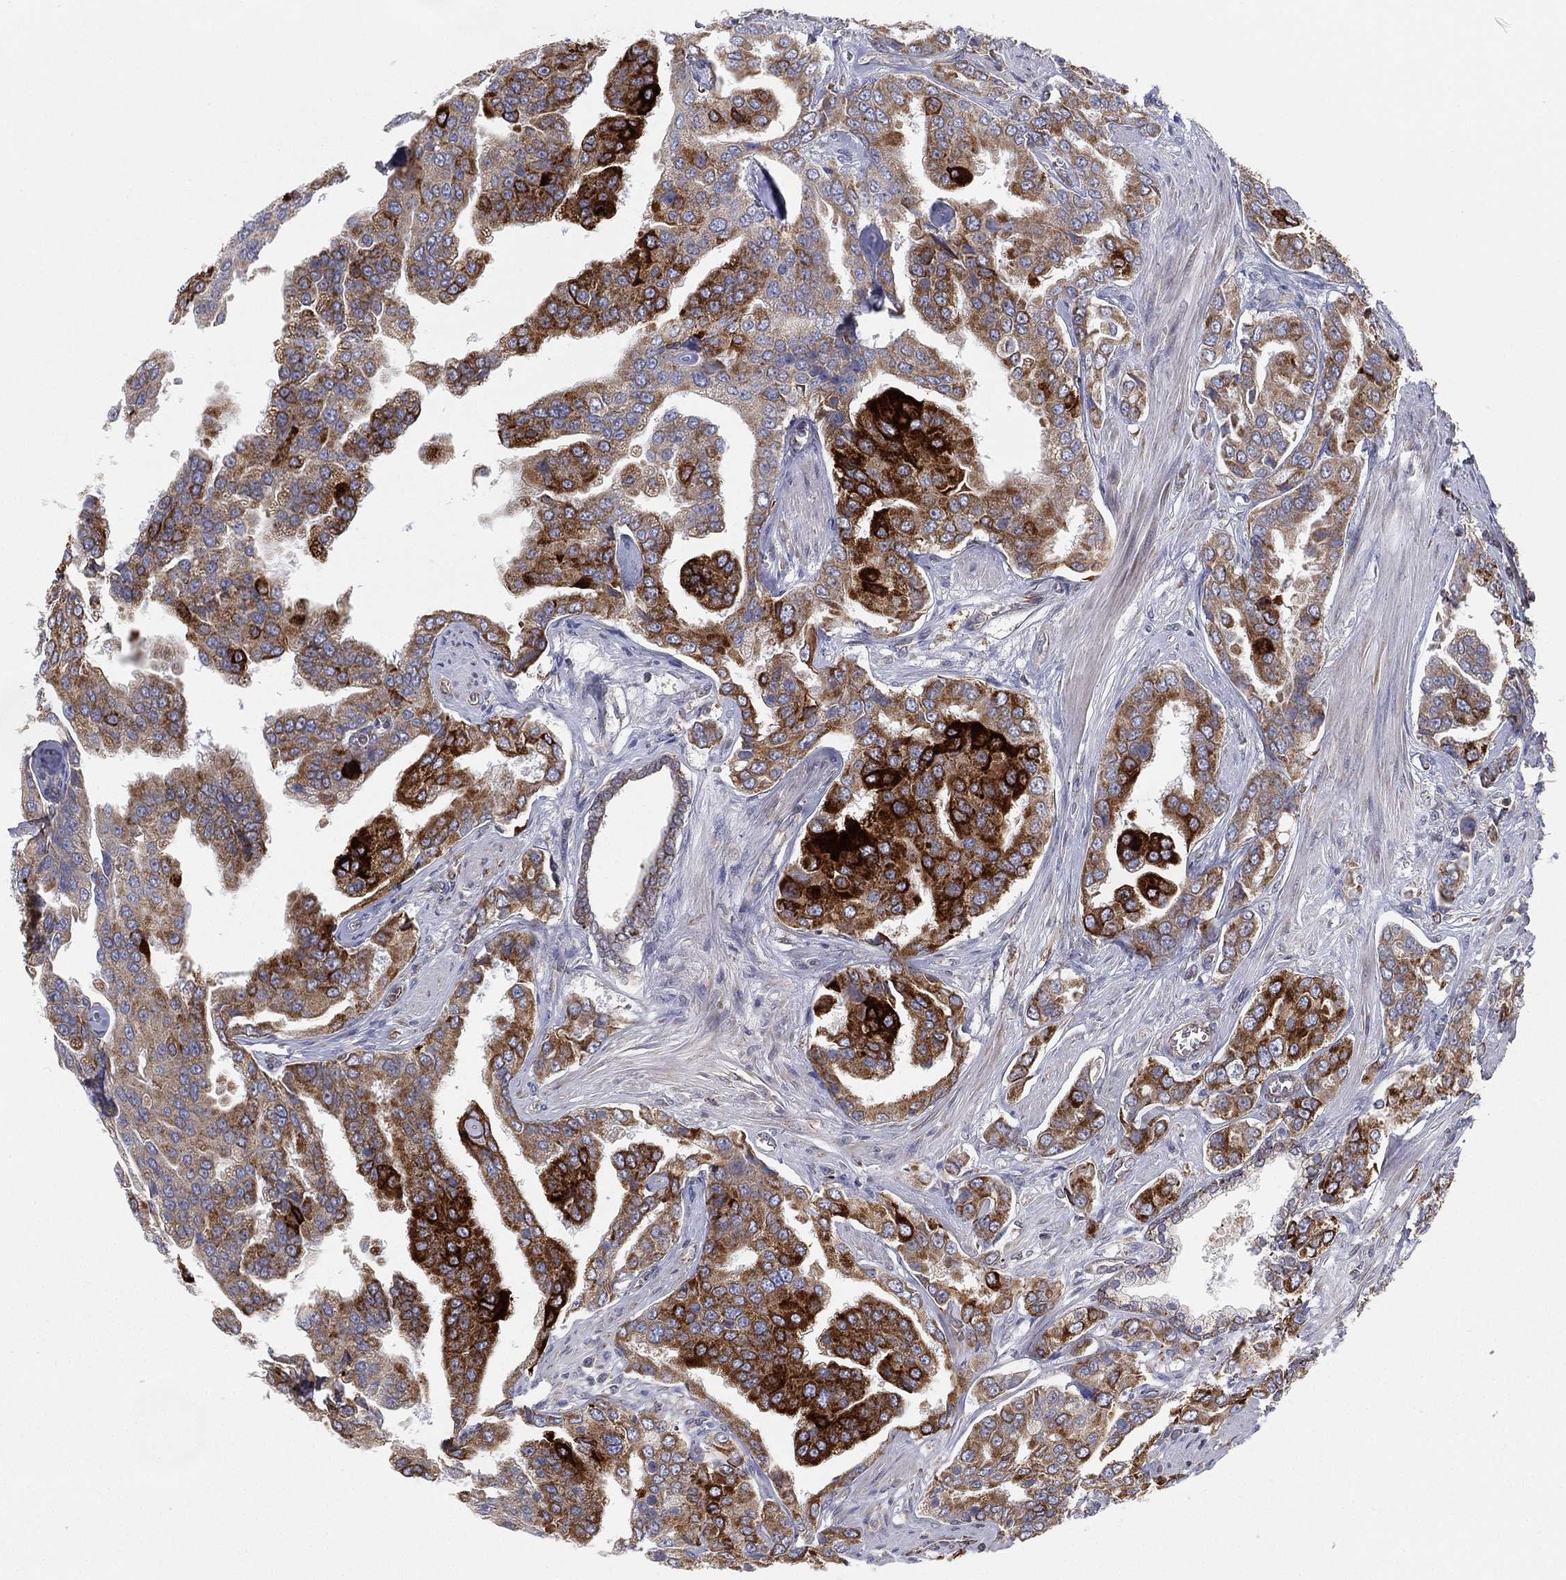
{"staining": {"intensity": "strong", "quantity": "25%-75%", "location": "cytoplasmic/membranous"}, "tissue": "prostate cancer", "cell_type": "Tumor cells", "image_type": "cancer", "snomed": [{"axis": "morphology", "description": "Adenocarcinoma, NOS"}, {"axis": "topography", "description": "Prostate and seminal vesicle, NOS"}, {"axis": "topography", "description": "Prostate"}], "caption": "Immunohistochemistry (IHC) of human adenocarcinoma (prostate) reveals high levels of strong cytoplasmic/membranous staining in about 25%-75% of tumor cells.", "gene": "CYB5B", "patient": {"sex": "male", "age": 69}}